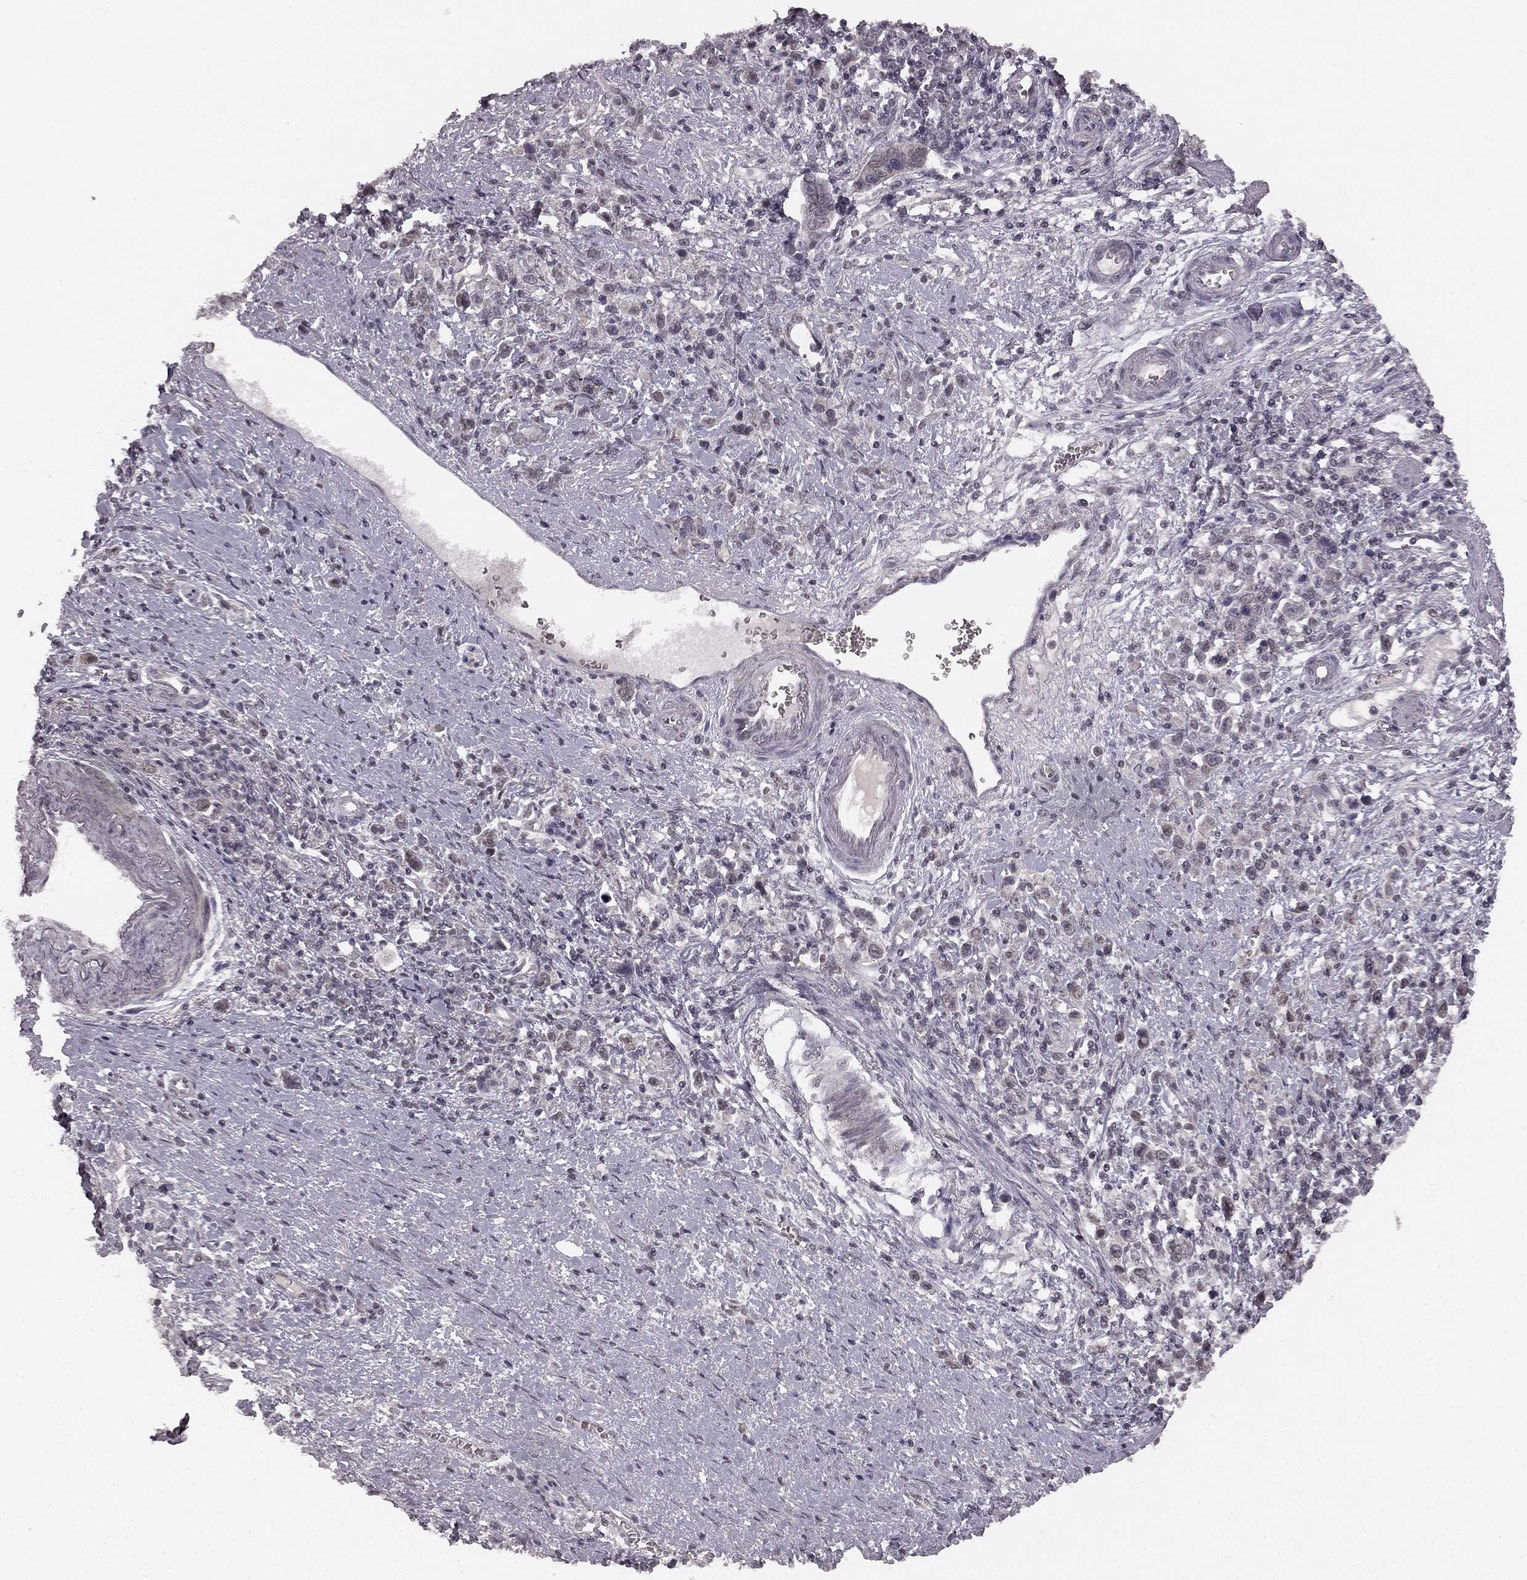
{"staining": {"intensity": "negative", "quantity": "none", "location": "none"}, "tissue": "stomach cancer", "cell_type": "Tumor cells", "image_type": "cancer", "snomed": [{"axis": "morphology", "description": "Adenocarcinoma, NOS"}, {"axis": "topography", "description": "Stomach"}], "caption": "An image of human adenocarcinoma (stomach) is negative for staining in tumor cells.", "gene": "HCN4", "patient": {"sex": "male", "age": 63}}